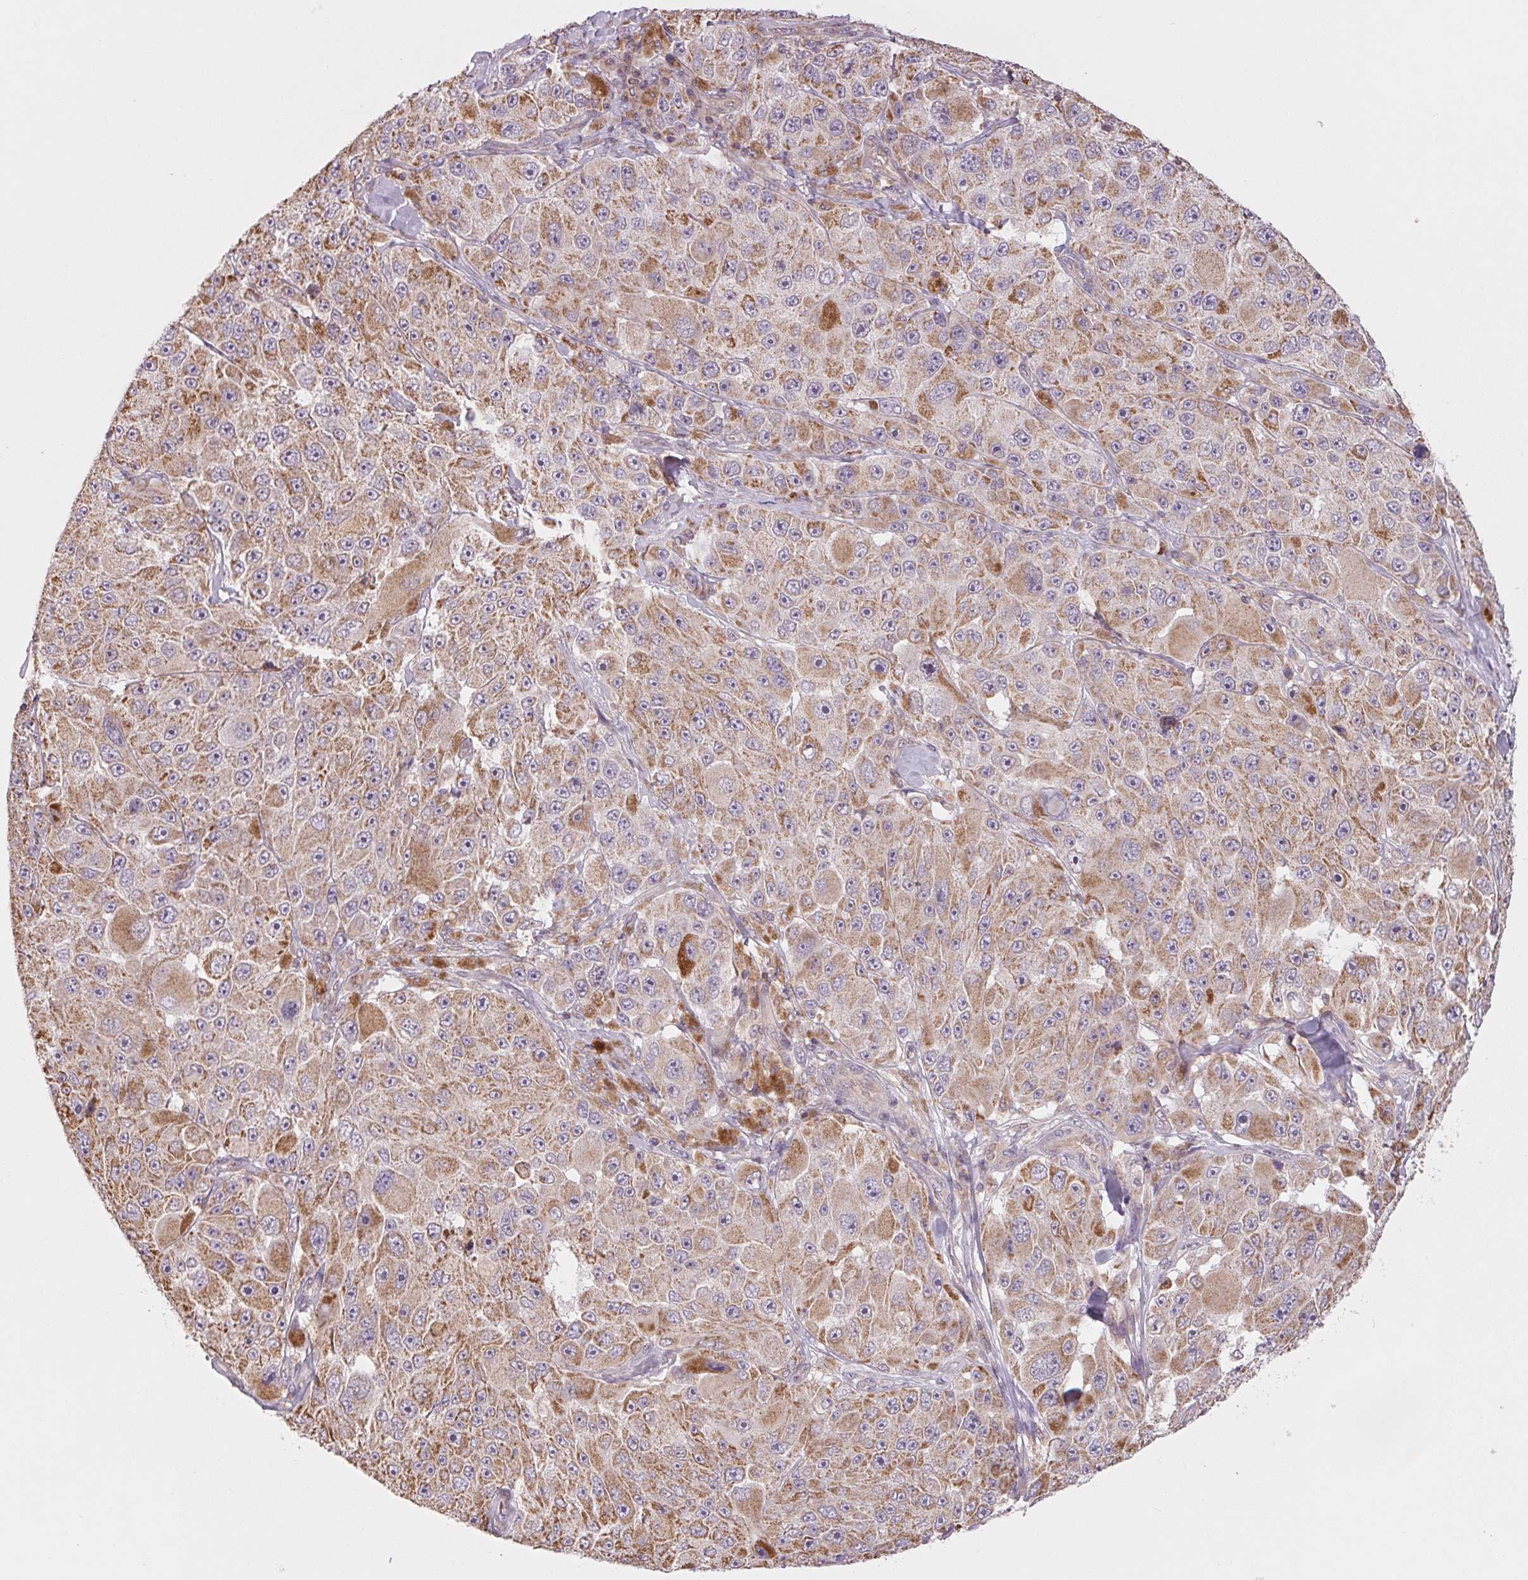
{"staining": {"intensity": "moderate", "quantity": ">75%", "location": "cytoplasmic/membranous"}, "tissue": "melanoma", "cell_type": "Tumor cells", "image_type": "cancer", "snomed": [{"axis": "morphology", "description": "Malignant melanoma, Metastatic site"}, {"axis": "topography", "description": "Lymph node"}], "caption": "A photomicrograph showing moderate cytoplasmic/membranous expression in about >75% of tumor cells in malignant melanoma (metastatic site), as visualized by brown immunohistochemical staining.", "gene": "MAP3K5", "patient": {"sex": "male", "age": 62}}